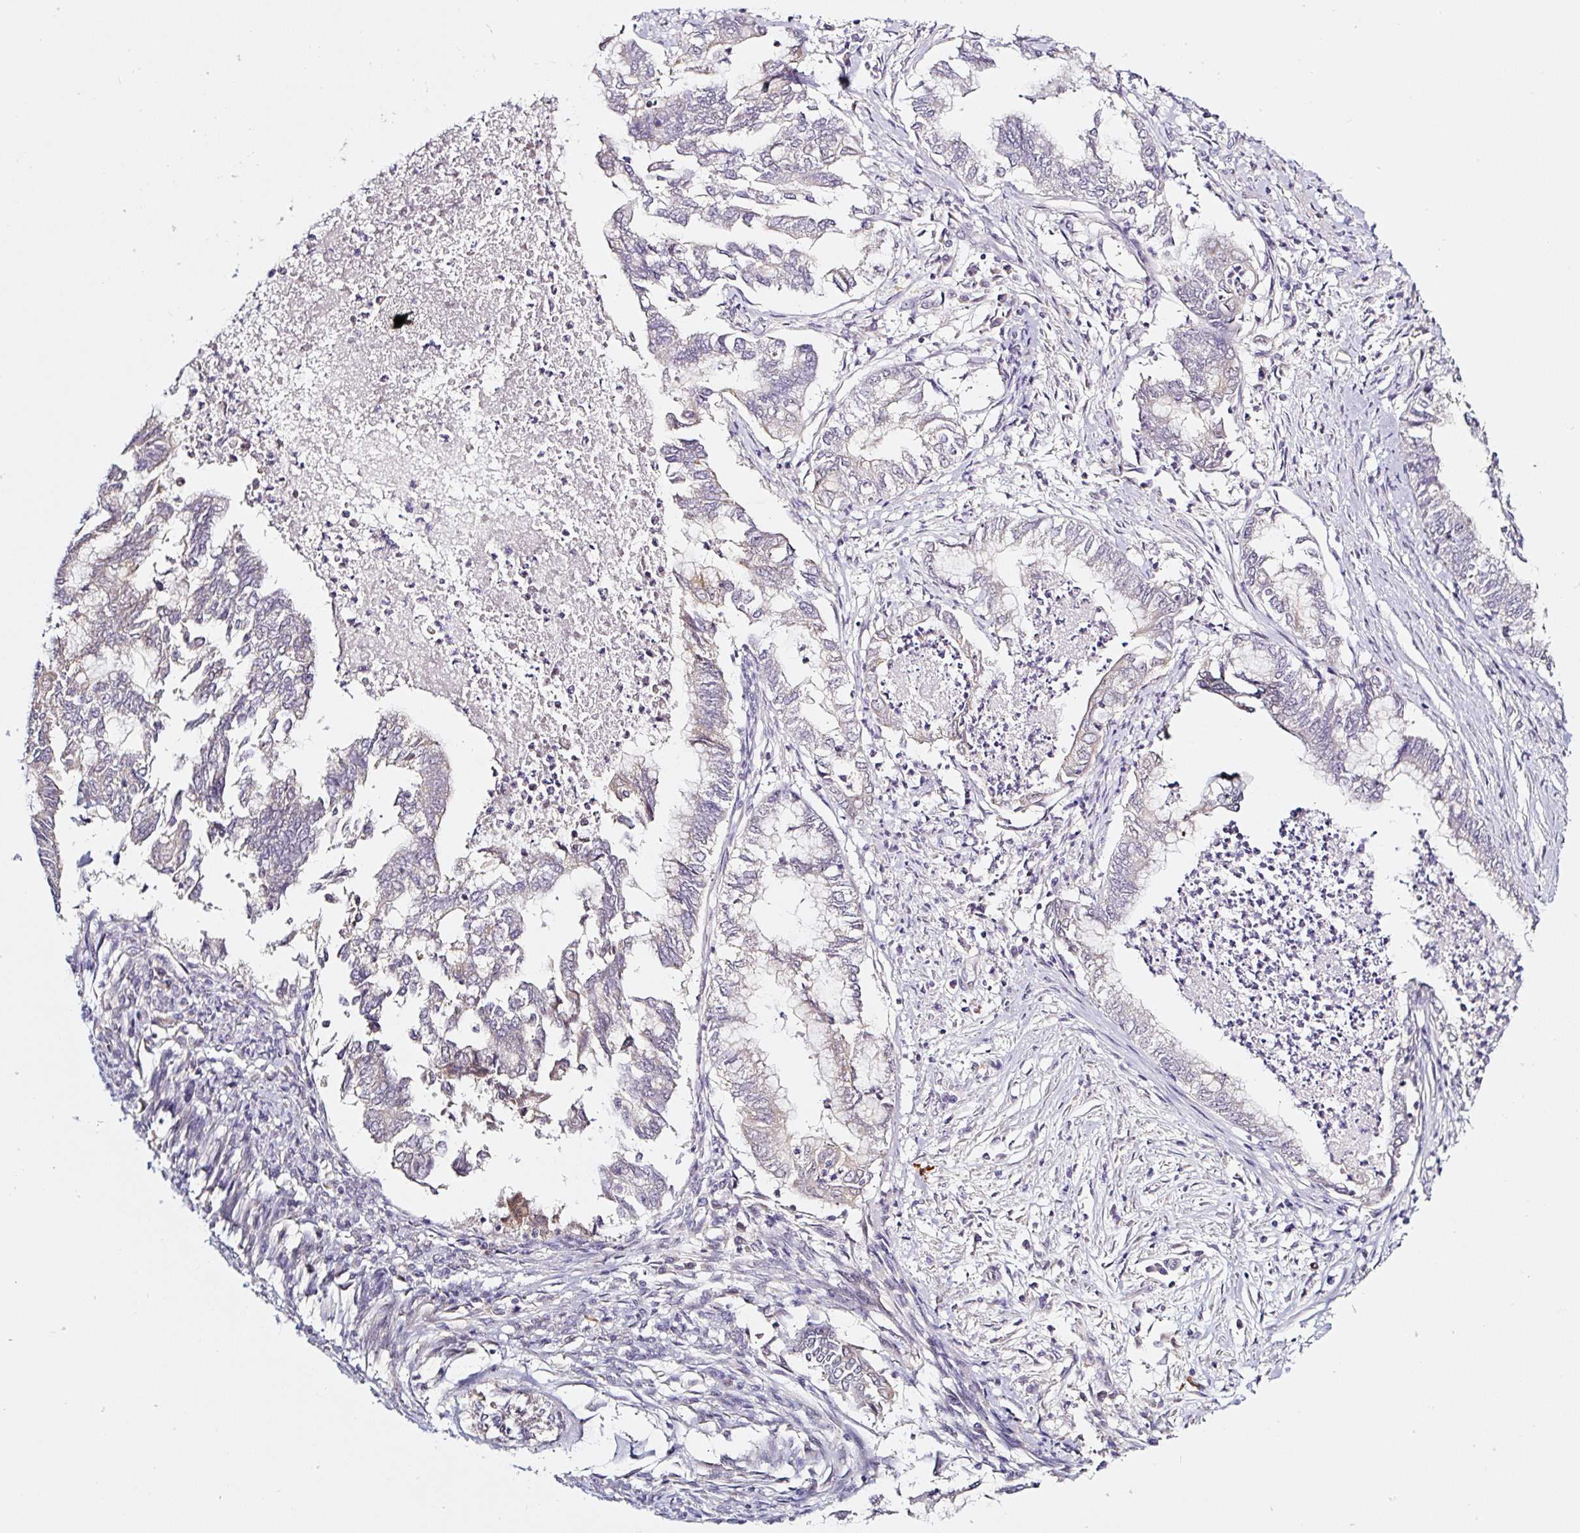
{"staining": {"intensity": "negative", "quantity": "none", "location": "none"}, "tissue": "endometrial cancer", "cell_type": "Tumor cells", "image_type": "cancer", "snomed": [{"axis": "morphology", "description": "Adenocarcinoma, NOS"}, {"axis": "topography", "description": "Endometrium"}], "caption": "DAB immunohistochemical staining of endometrial cancer (adenocarcinoma) shows no significant expression in tumor cells.", "gene": "PRKAA2", "patient": {"sex": "female", "age": 79}}